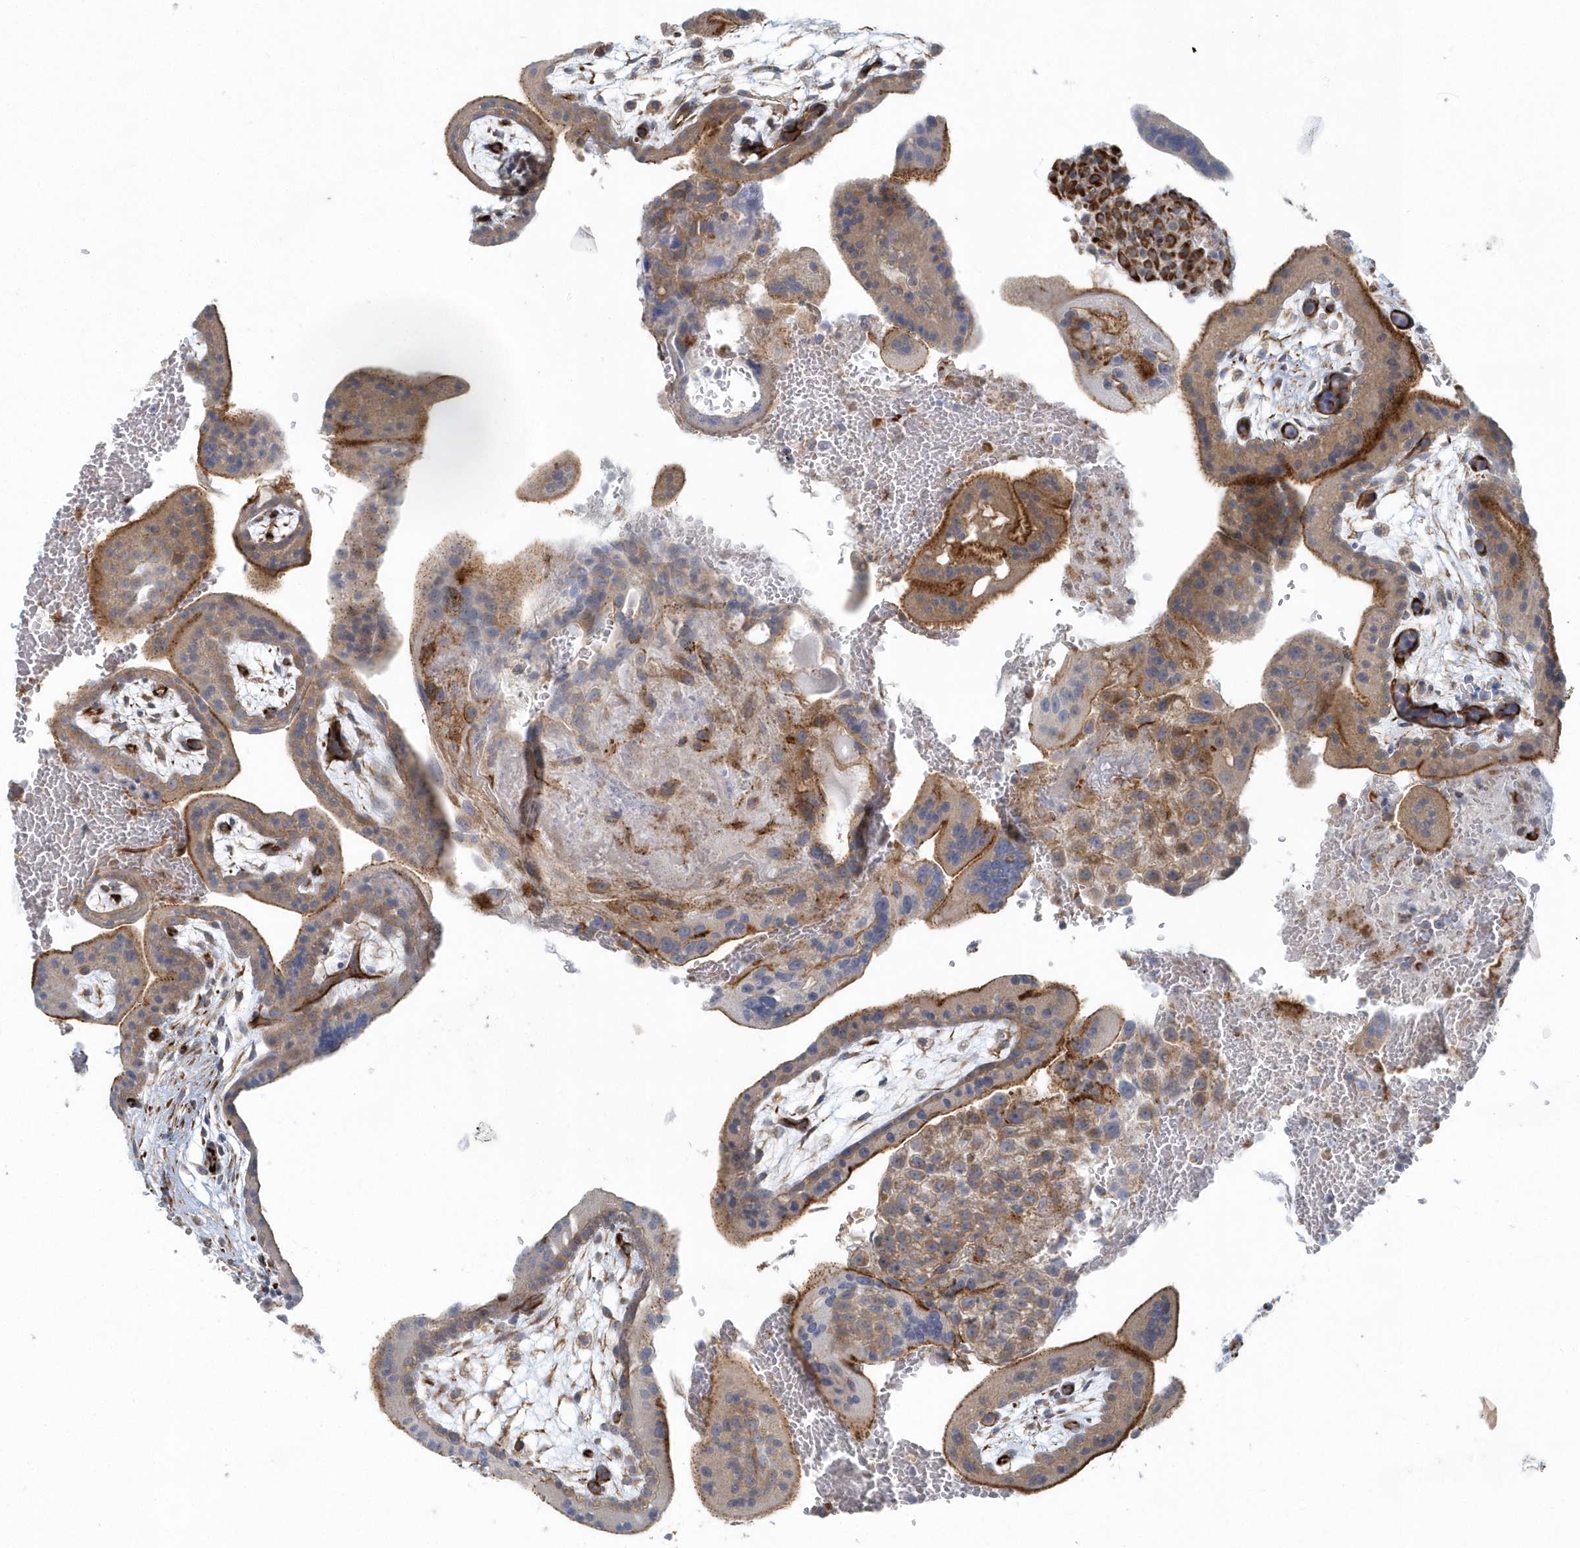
{"staining": {"intensity": "strong", "quantity": ">75%", "location": "cytoplasmic/membranous"}, "tissue": "placenta", "cell_type": "Decidual cells", "image_type": "normal", "snomed": [{"axis": "morphology", "description": "Normal tissue, NOS"}, {"axis": "topography", "description": "Placenta"}], "caption": "Immunohistochemical staining of normal placenta displays strong cytoplasmic/membranous protein positivity in about >75% of decidual cells. (brown staining indicates protein expression, while blue staining denotes nuclei).", "gene": "GPR152", "patient": {"sex": "female", "age": 35}}